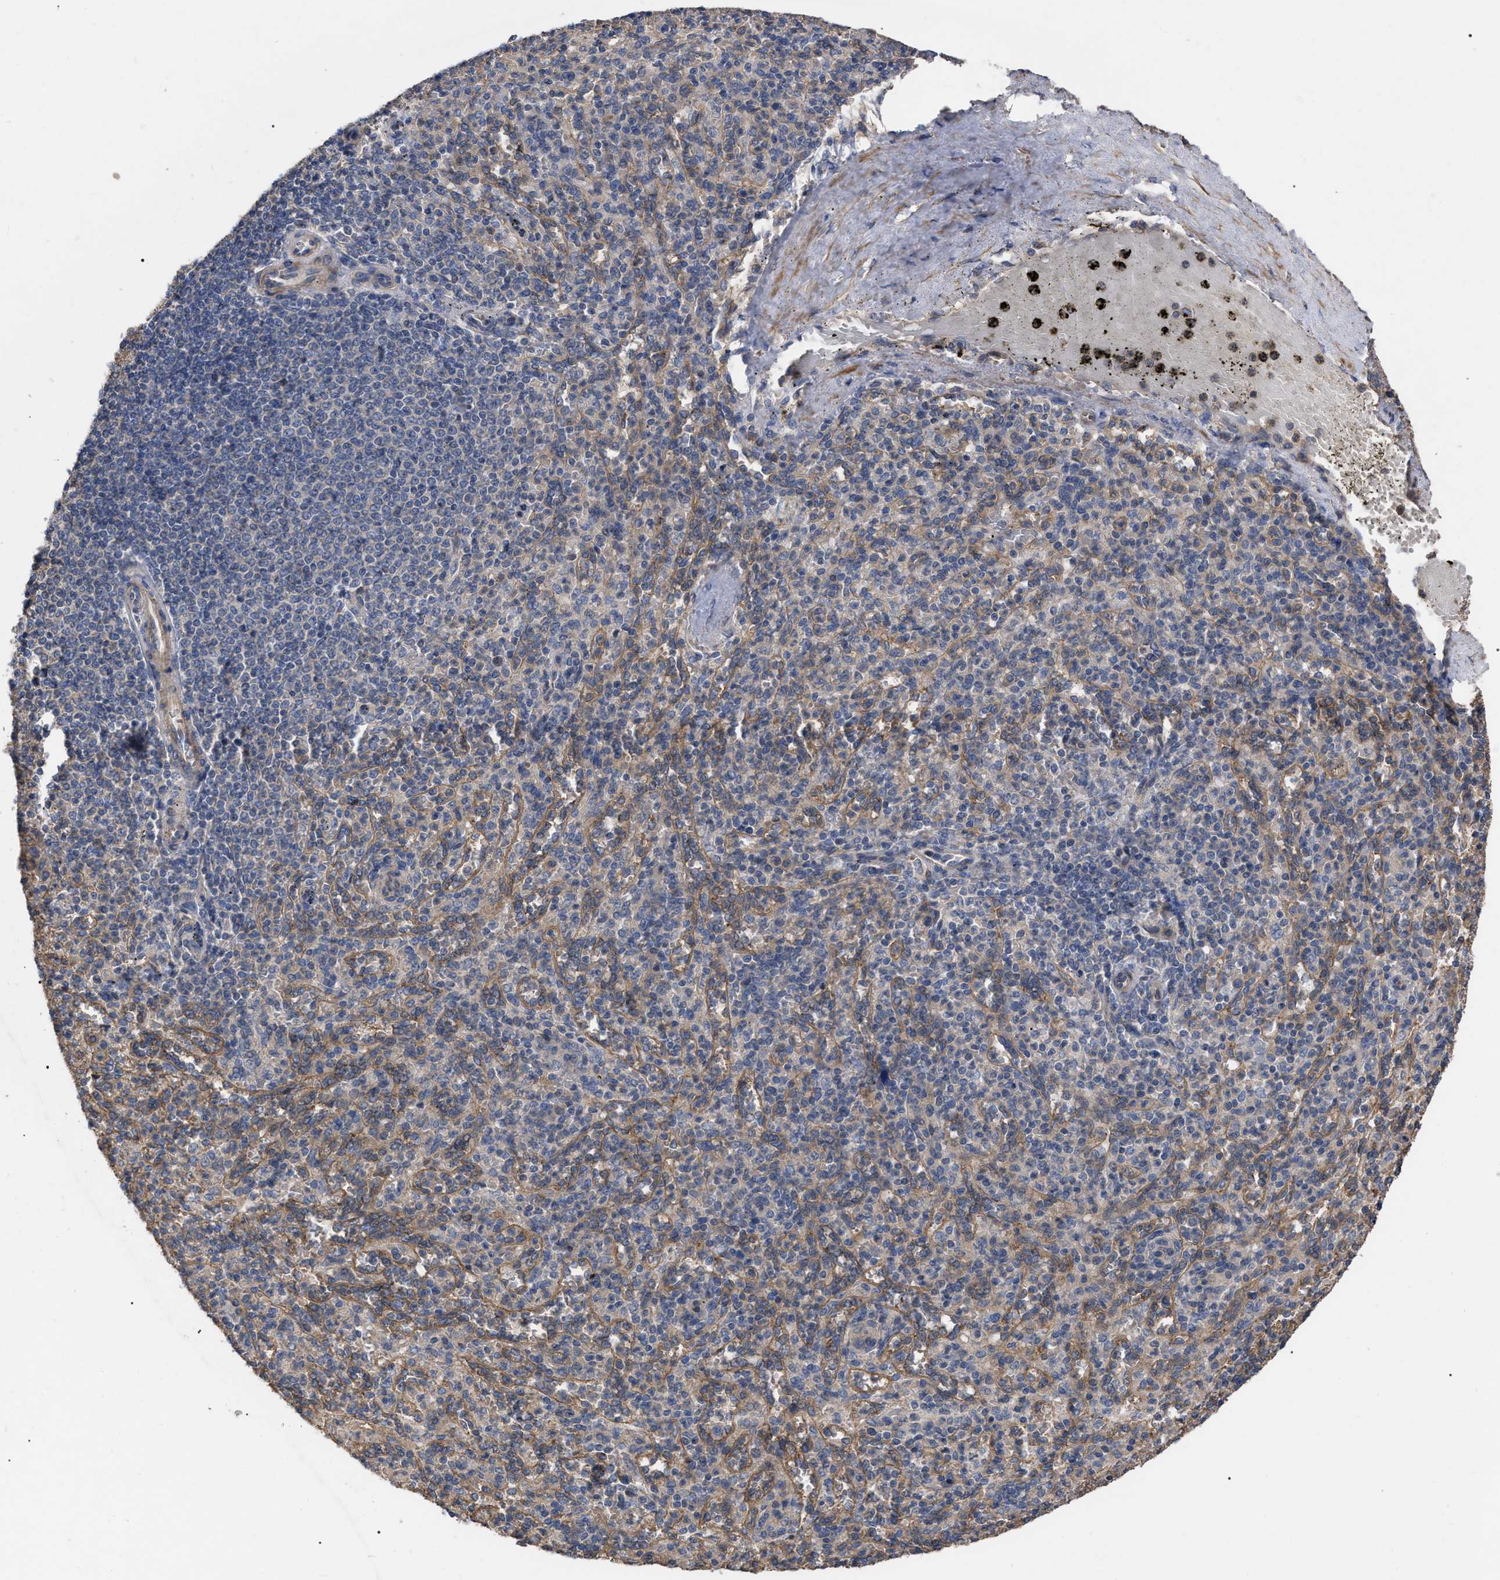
{"staining": {"intensity": "weak", "quantity": "<25%", "location": "cytoplasmic/membranous"}, "tissue": "spleen", "cell_type": "Cells in red pulp", "image_type": "normal", "snomed": [{"axis": "morphology", "description": "Normal tissue, NOS"}, {"axis": "topography", "description": "Spleen"}], "caption": "Protein analysis of benign spleen shows no significant staining in cells in red pulp.", "gene": "BTN2A1", "patient": {"sex": "male", "age": 36}}